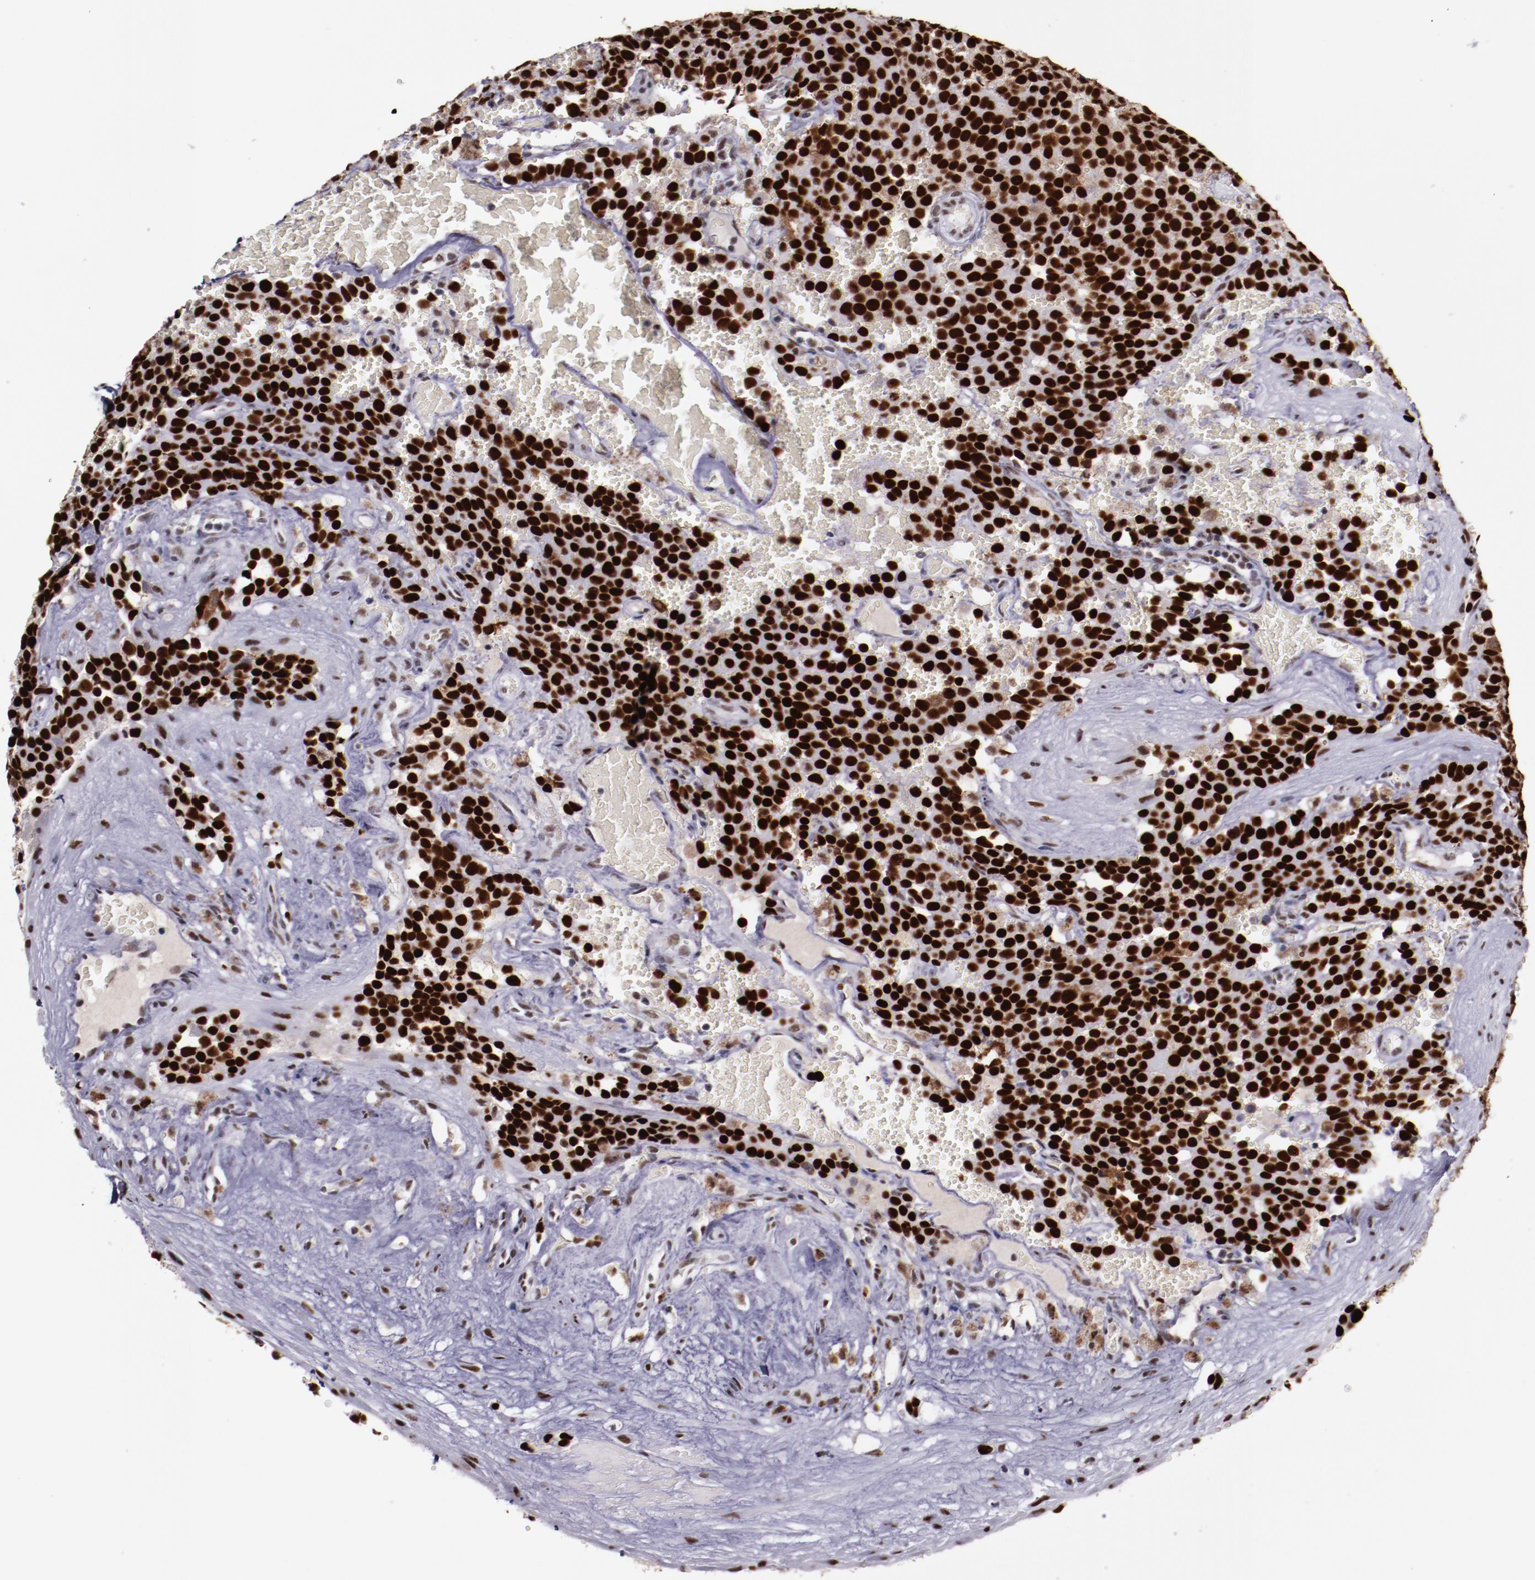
{"staining": {"intensity": "strong", "quantity": ">75%", "location": "nuclear"}, "tissue": "testis cancer", "cell_type": "Tumor cells", "image_type": "cancer", "snomed": [{"axis": "morphology", "description": "Seminoma, NOS"}, {"axis": "topography", "description": "Testis"}], "caption": "Immunohistochemistry (IHC) (DAB) staining of human seminoma (testis) displays strong nuclear protein expression in about >75% of tumor cells.", "gene": "PPP4R3A", "patient": {"sex": "male", "age": 71}}